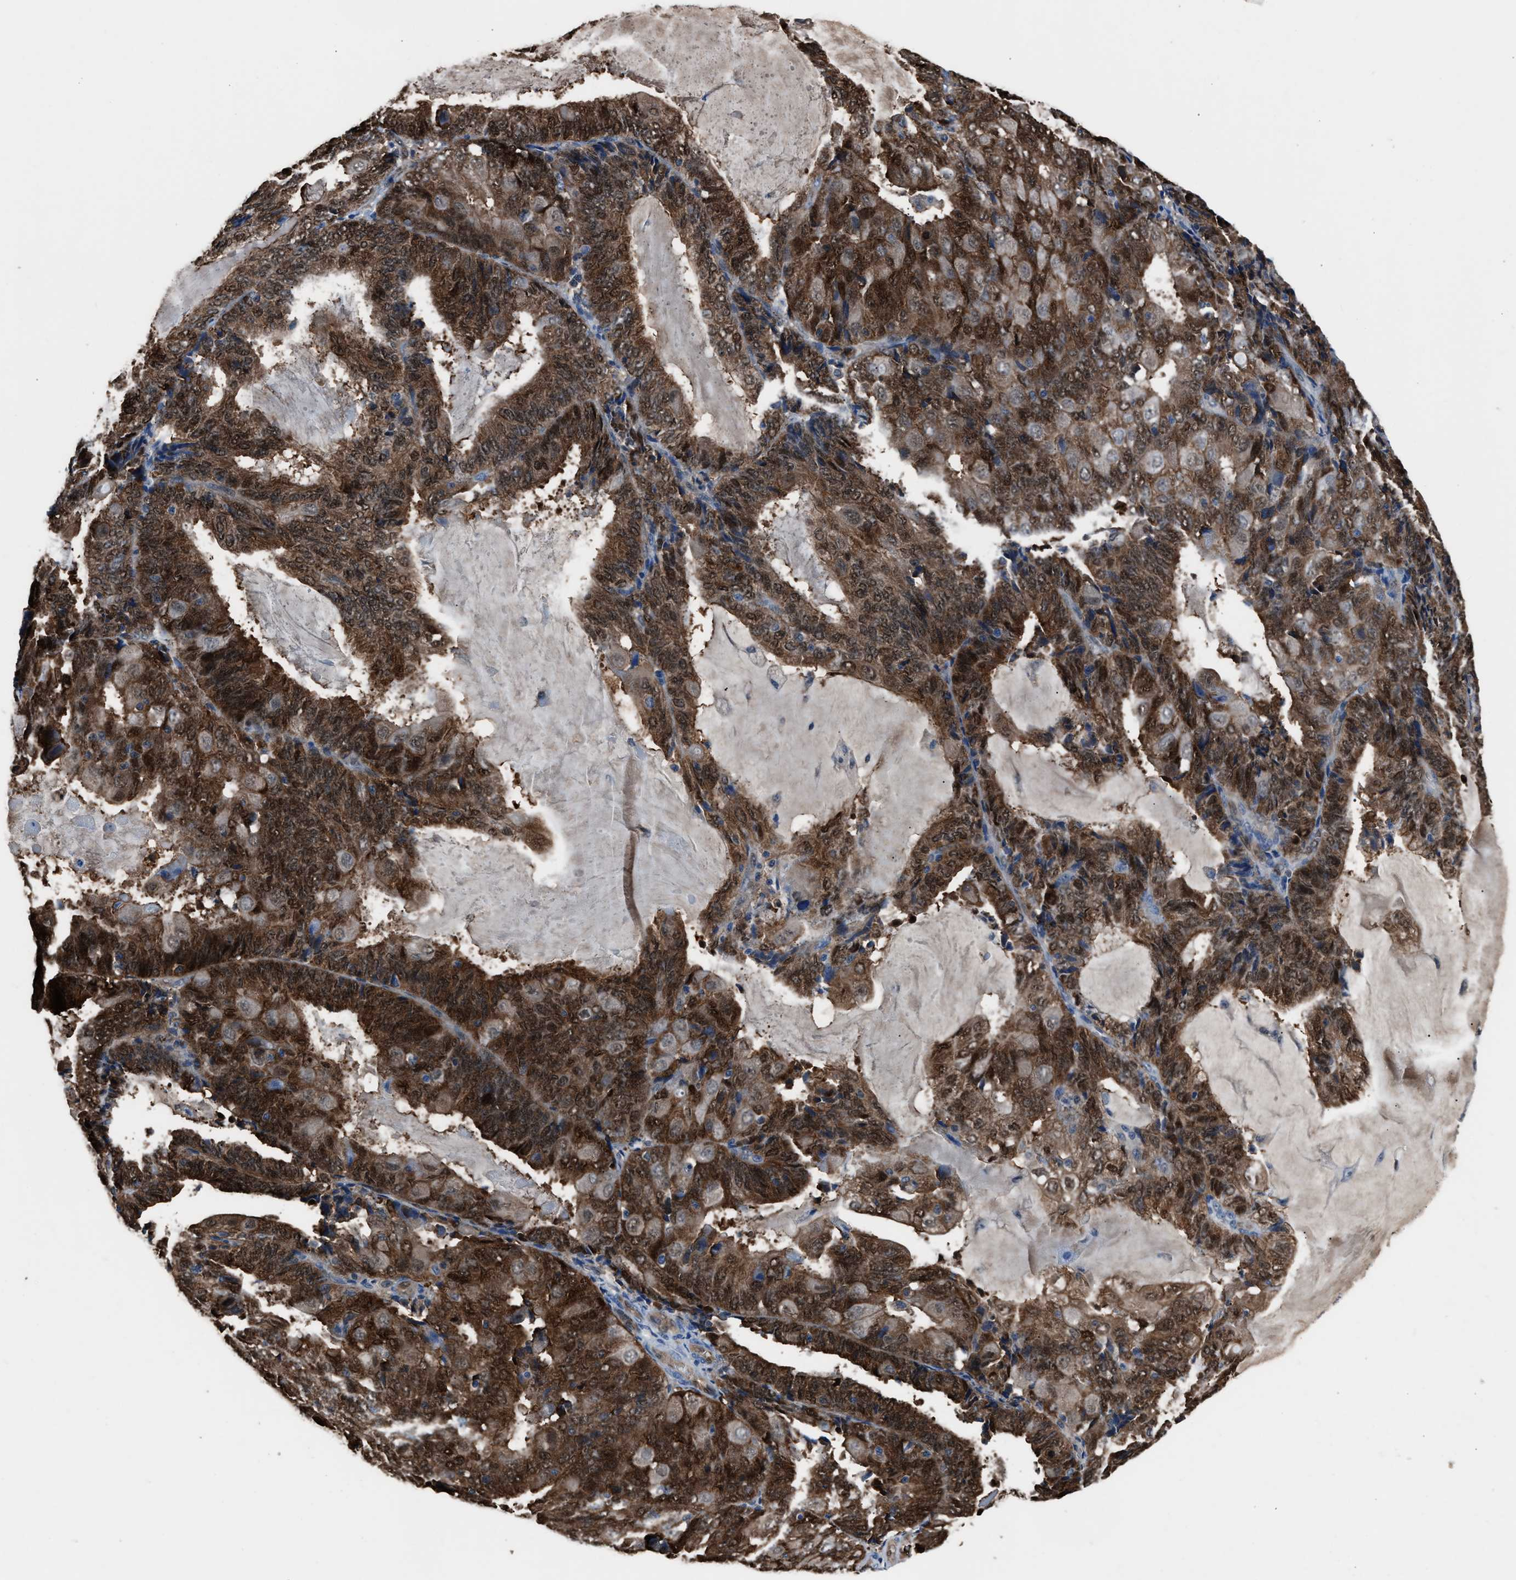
{"staining": {"intensity": "strong", "quantity": "25%-75%", "location": "cytoplasmic/membranous,nuclear"}, "tissue": "endometrial cancer", "cell_type": "Tumor cells", "image_type": "cancer", "snomed": [{"axis": "morphology", "description": "Adenocarcinoma, NOS"}, {"axis": "topography", "description": "Endometrium"}], "caption": "Human endometrial cancer (adenocarcinoma) stained for a protein (brown) demonstrates strong cytoplasmic/membranous and nuclear positive expression in about 25%-75% of tumor cells.", "gene": "PPA1", "patient": {"sex": "female", "age": 81}}